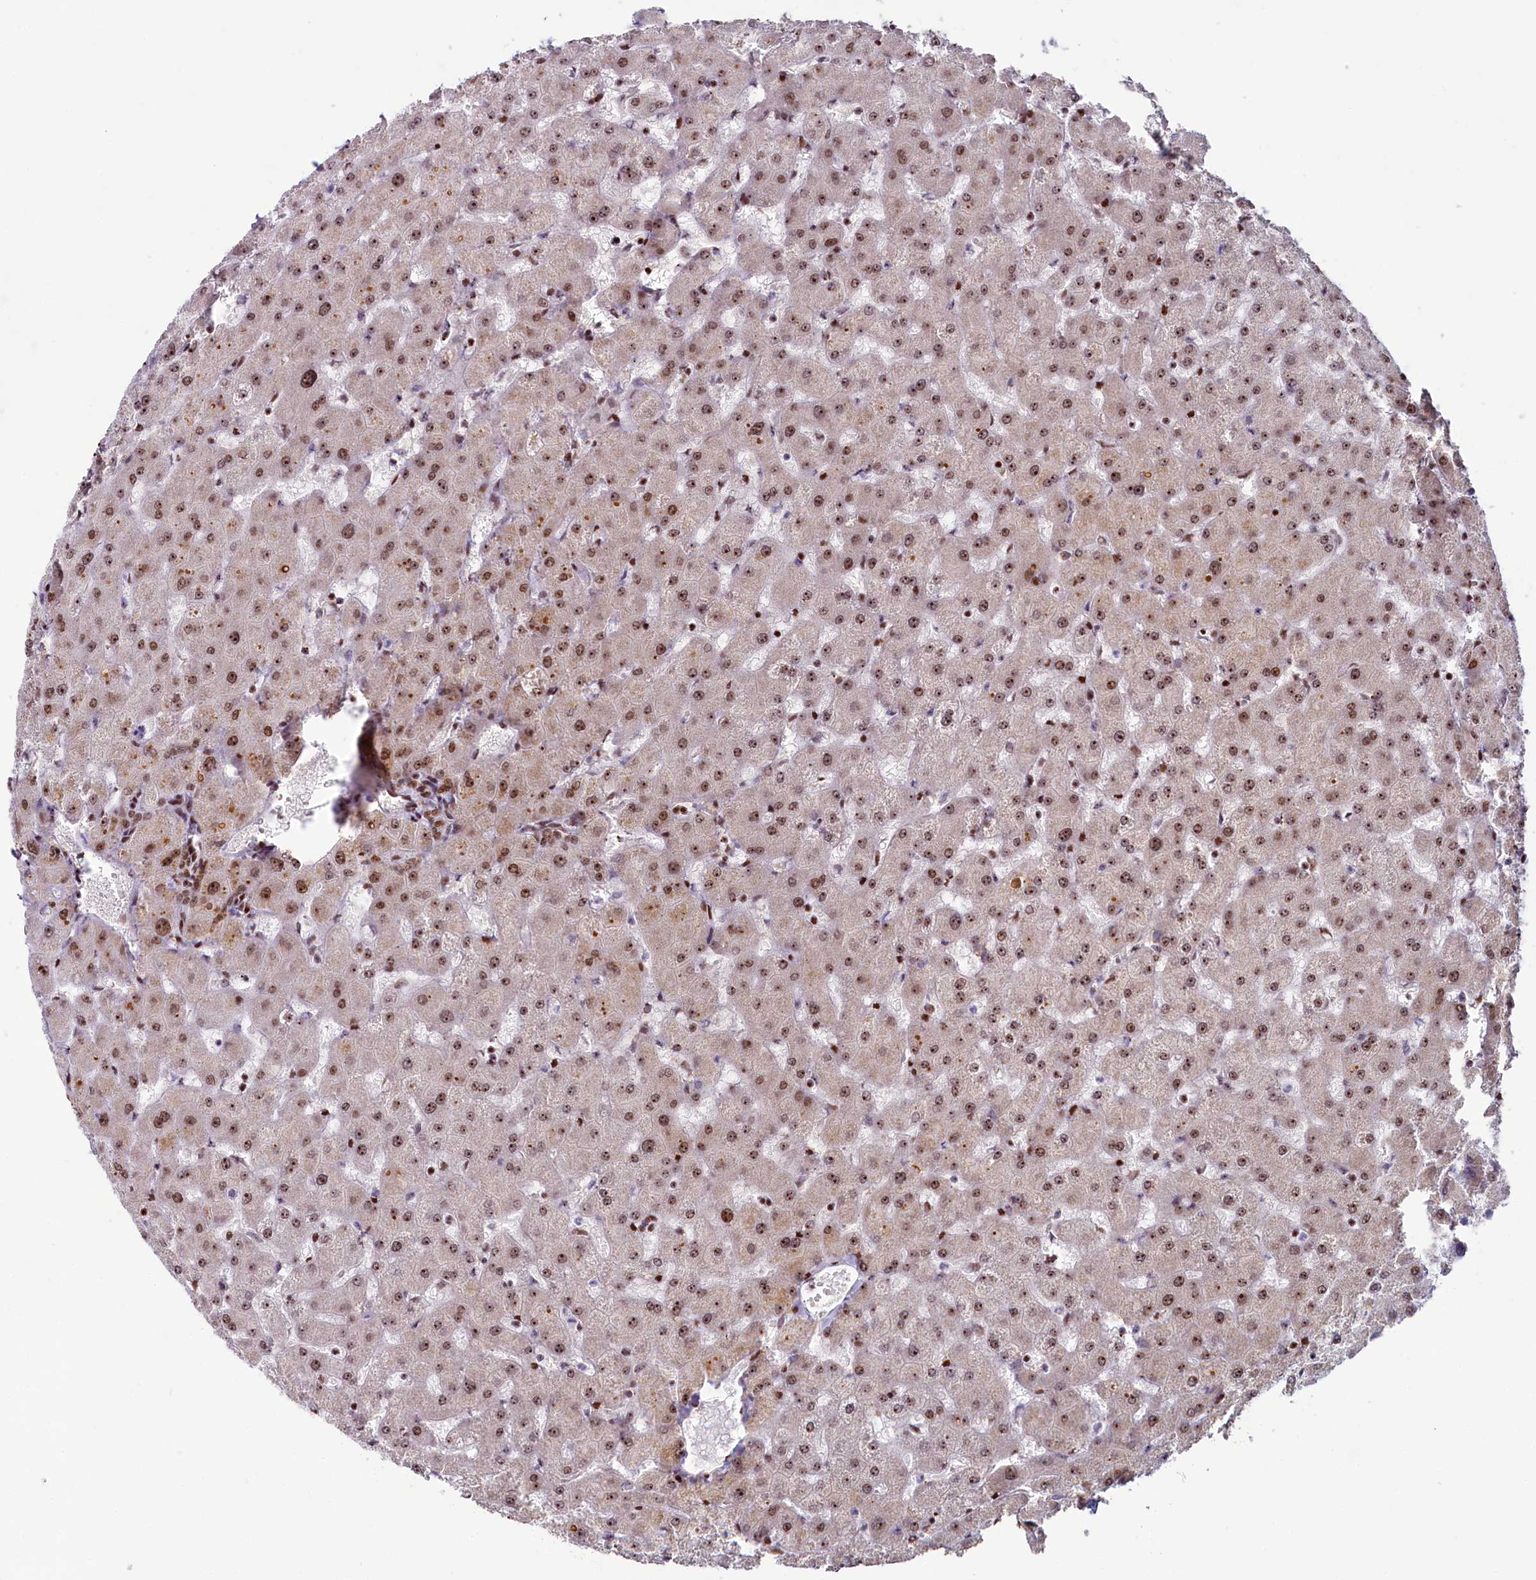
{"staining": {"intensity": "moderate", "quantity": ">75%", "location": "nuclear"}, "tissue": "liver", "cell_type": "Cholangiocytes", "image_type": "normal", "snomed": [{"axis": "morphology", "description": "Normal tissue, NOS"}, {"axis": "topography", "description": "Liver"}], "caption": "Protein staining reveals moderate nuclear staining in about >75% of cholangiocytes in unremarkable liver. Nuclei are stained in blue.", "gene": "TCOF1", "patient": {"sex": "female", "age": 63}}